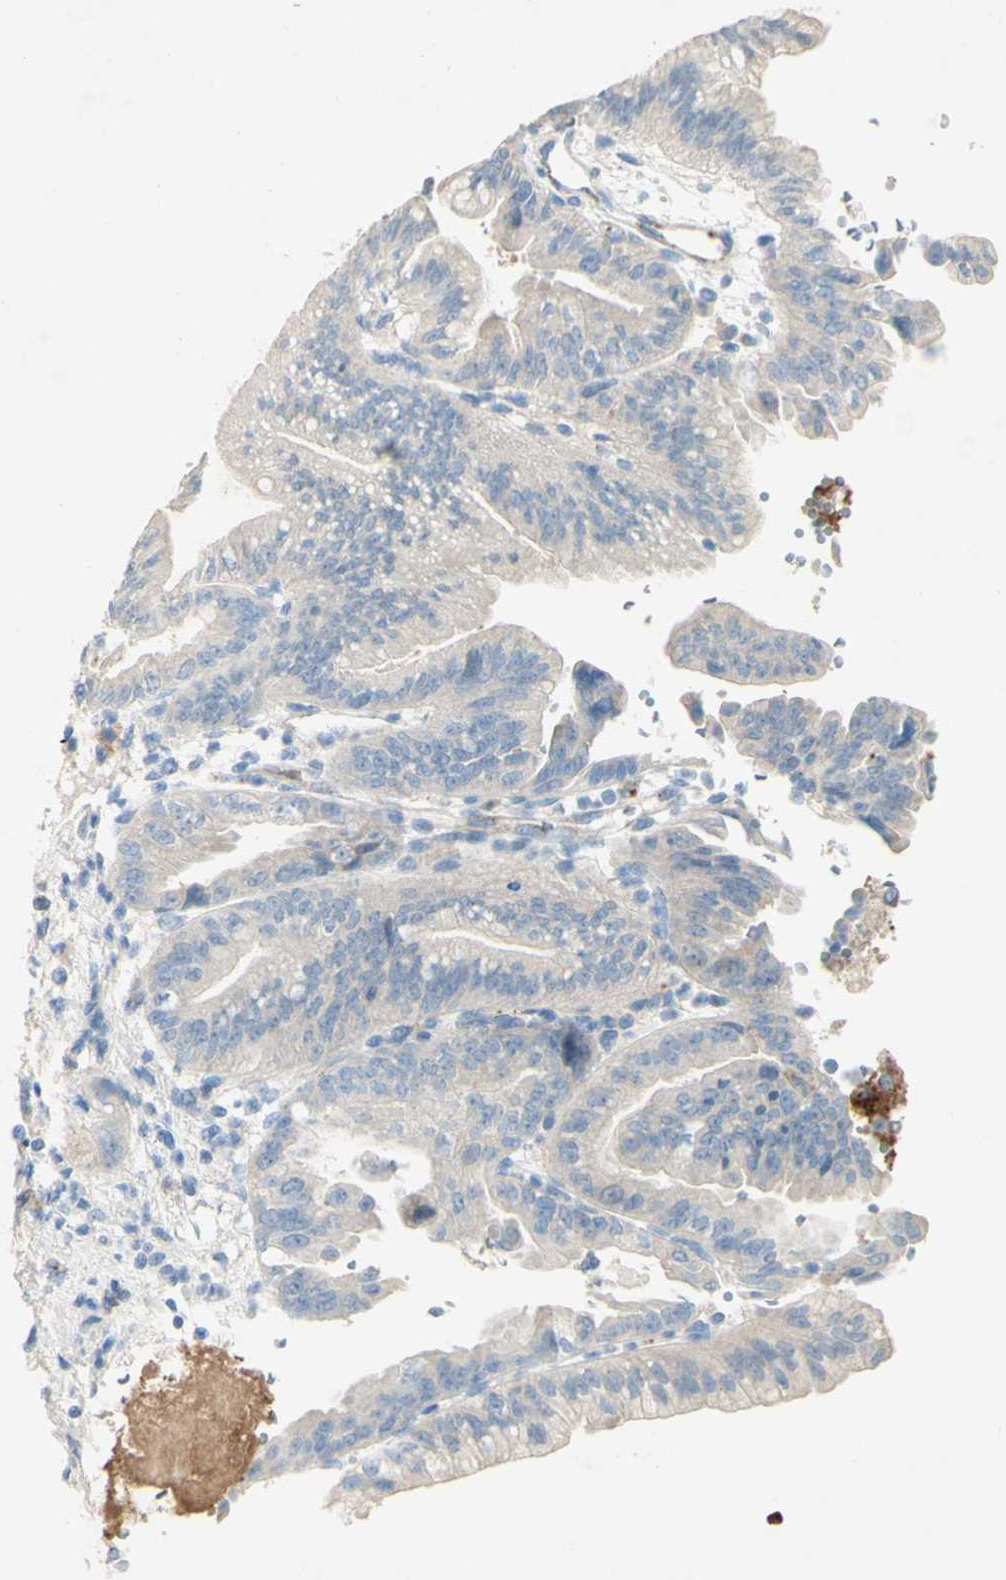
{"staining": {"intensity": "weak", "quantity": "25%-75%", "location": "cytoplasmic/membranous"}, "tissue": "pancreatic cancer", "cell_type": "Tumor cells", "image_type": "cancer", "snomed": [{"axis": "morphology", "description": "Adenocarcinoma, NOS"}, {"axis": "topography", "description": "Pancreas"}], "caption": "About 25%-75% of tumor cells in human pancreatic cancer (adenocarcinoma) display weak cytoplasmic/membranous protein staining as visualized by brown immunohistochemical staining.", "gene": "GAN", "patient": {"sex": "male", "age": 70}}